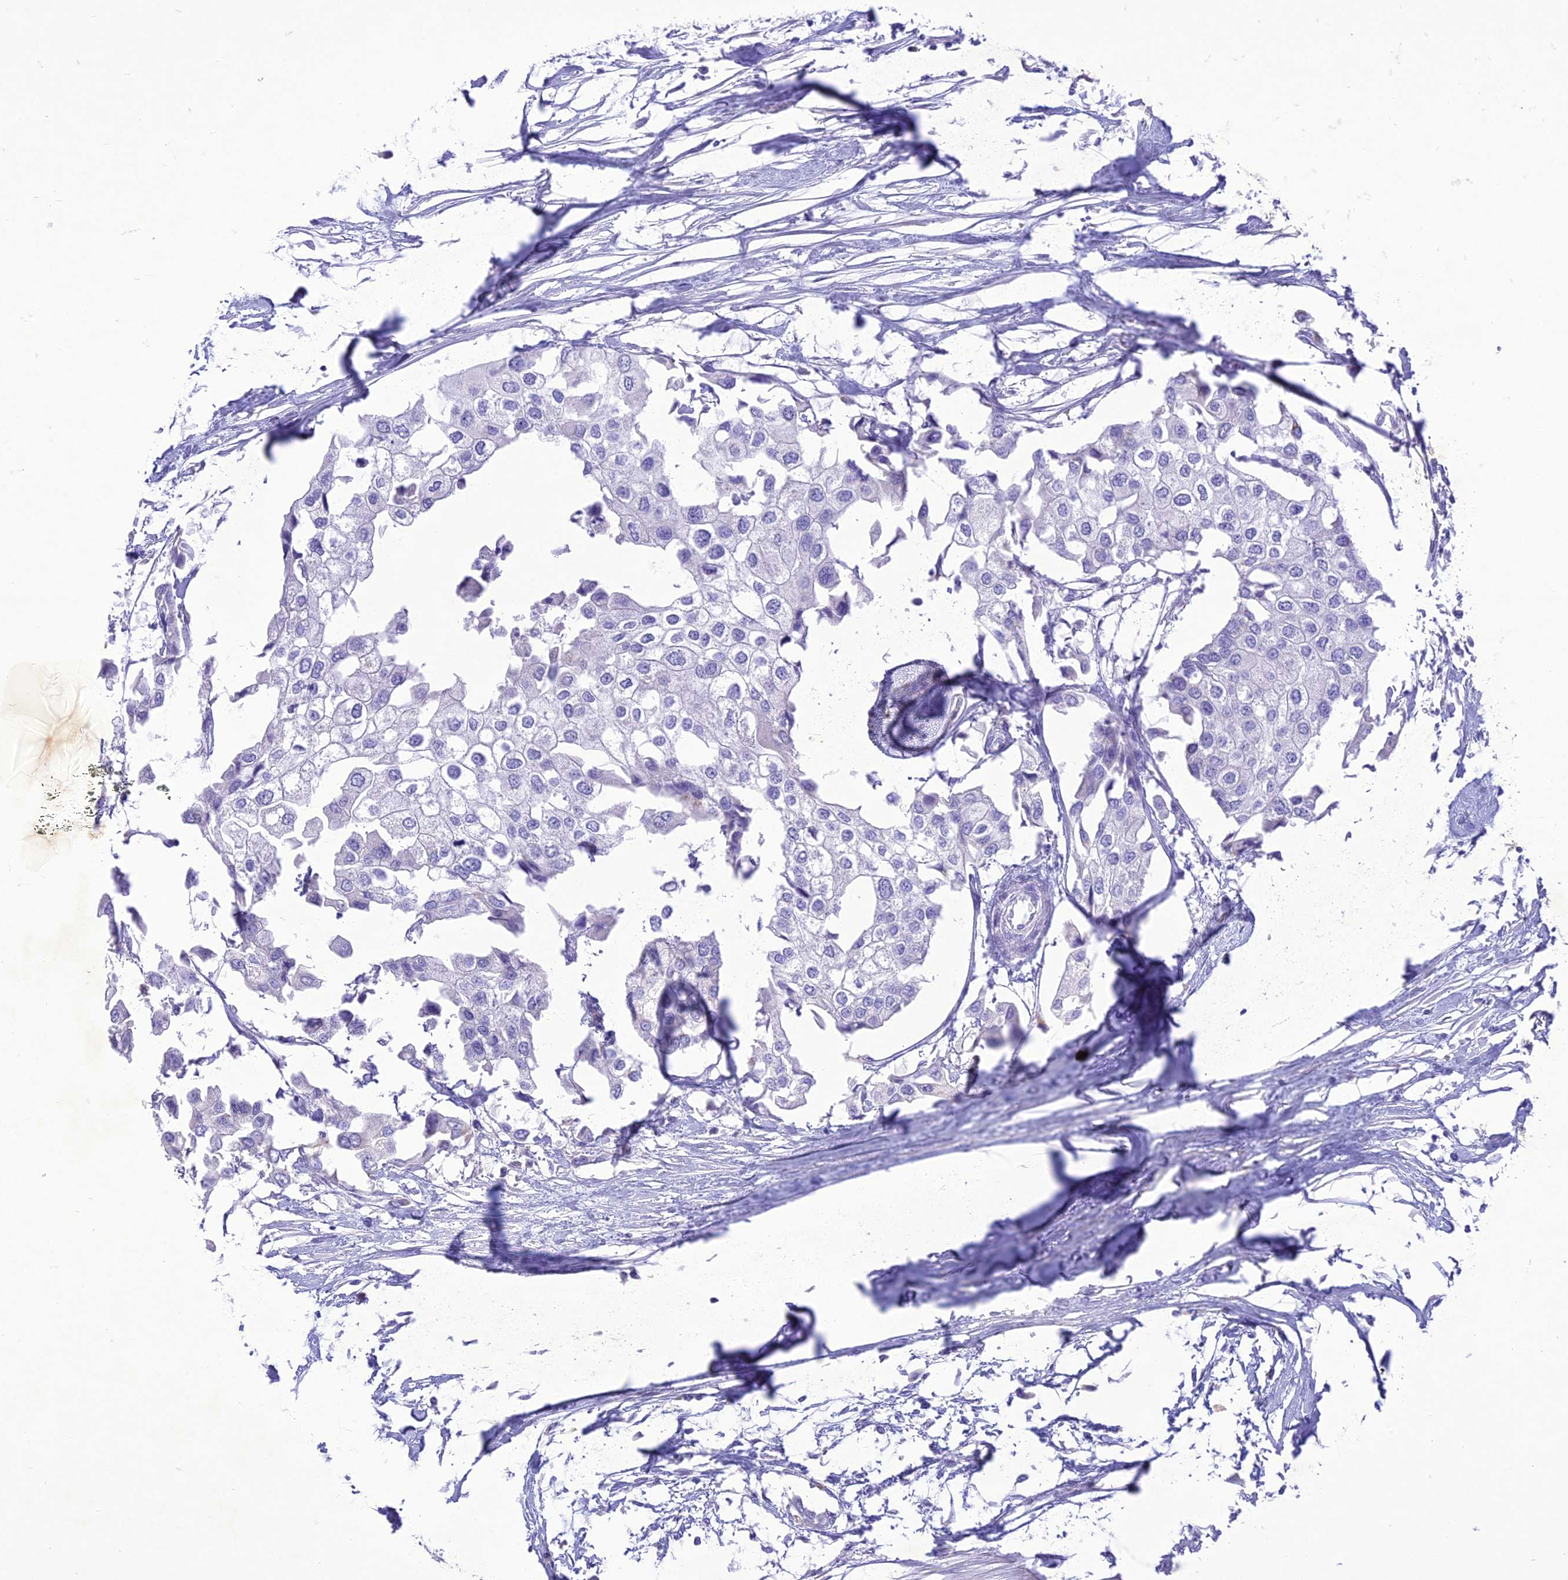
{"staining": {"intensity": "negative", "quantity": "none", "location": "none"}, "tissue": "urothelial cancer", "cell_type": "Tumor cells", "image_type": "cancer", "snomed": [{"axis": "morphology", "description": "Urothelial carcinoma, High grade"}, {"axis": "topography", "description": "Urinary bladder"}], "caption": "Immunohistochemical staining of human urothelial cancer exhibits no significant positivity in tumor cells. (DAB immunohistochemistry (IHC) with hematoxylin counter stain).", "gene": "SLC13A5", "patient": {"sex": "male", "age": 64}}